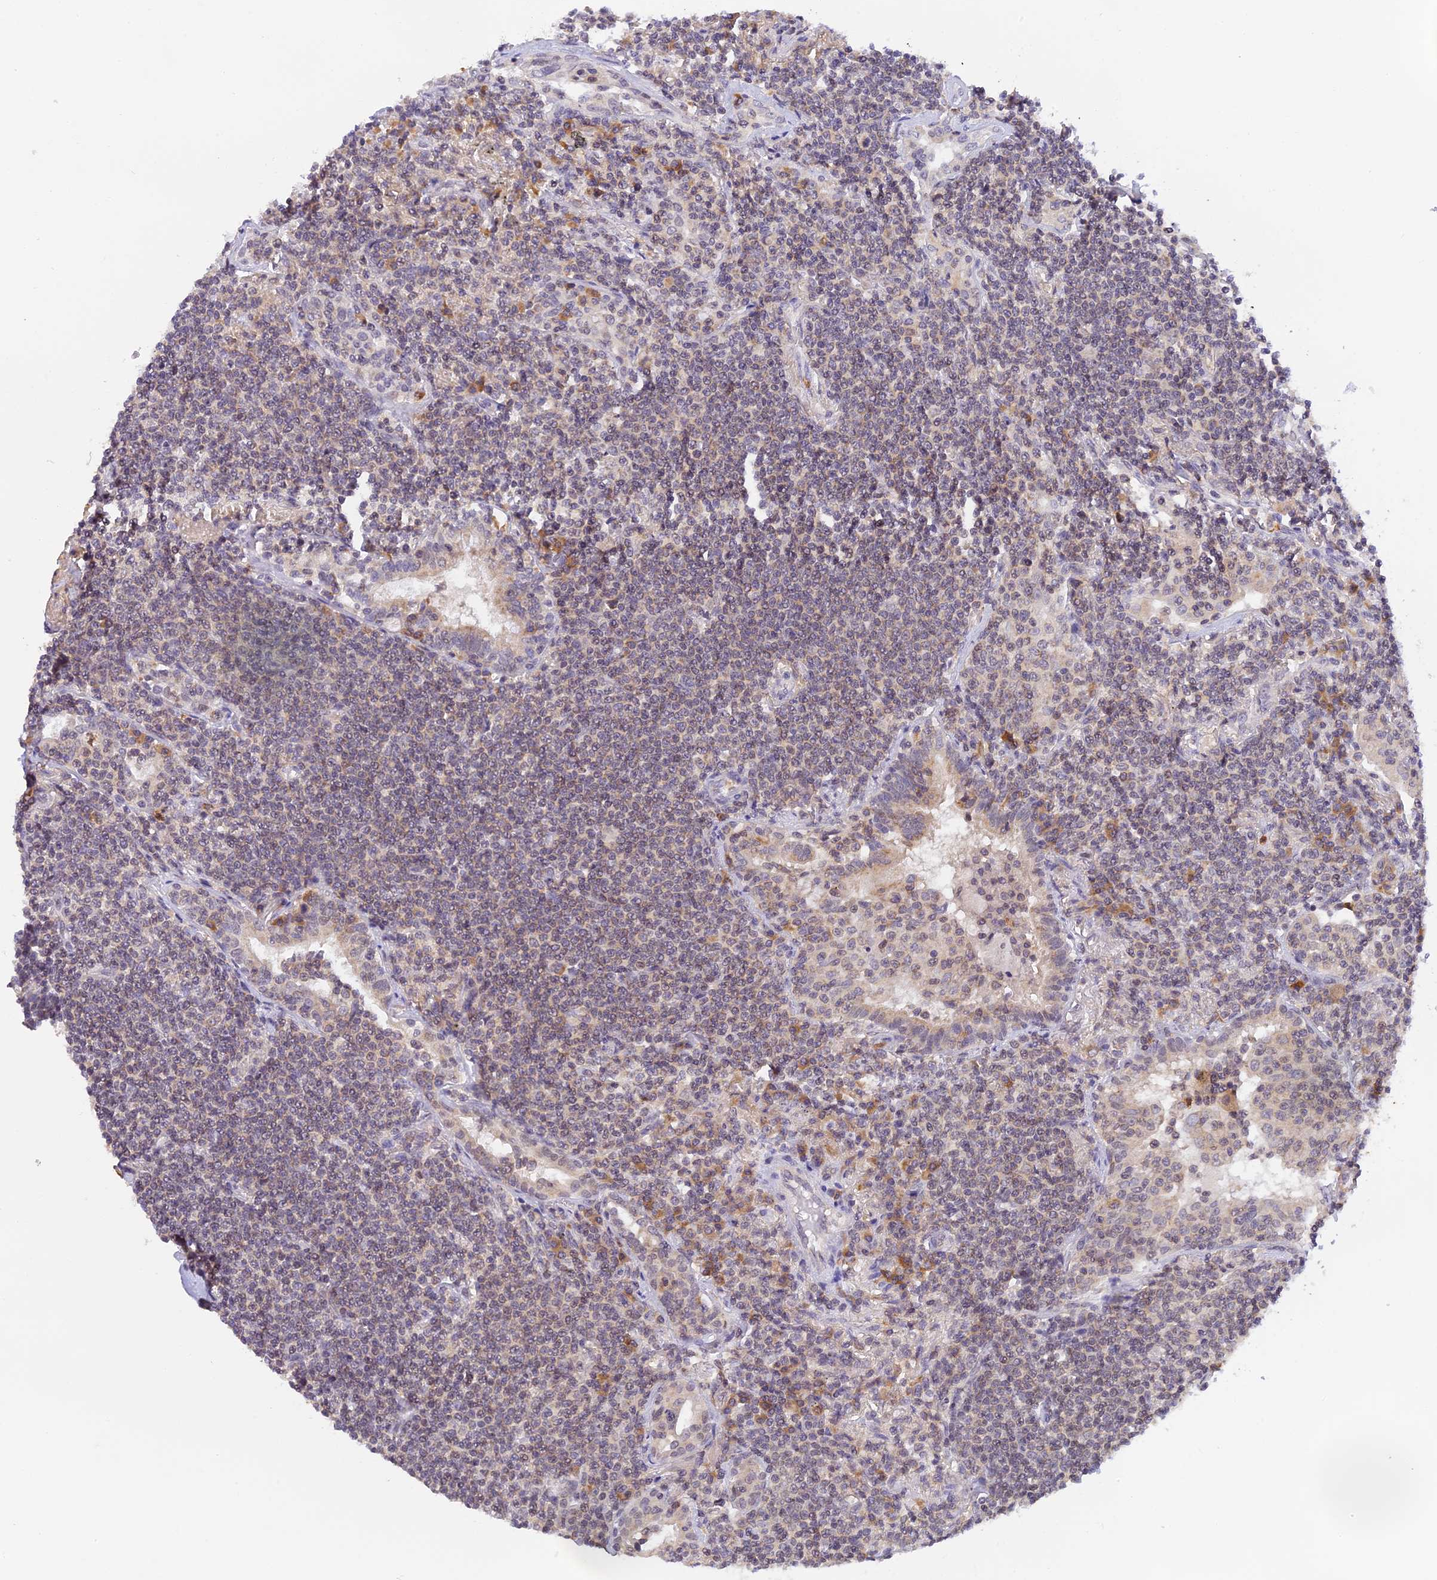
{"staining": {"intensity": "negative", "quantity": "none", "location": "none"}, "tissue": "lymphoma", "cell_type": "Tumor cells", "image_type": "cancer", "snomed": [{"axis": "morphology", "description": "Malignant lymphoma, non-Hodgkin's type, Low grade"}, {"axis": "topography", "description": "Lung"}], "caption": "IHC histopathology image of neoplastic tissue: lymphoma stained with DAB (3,3'-diaminobenzidine) displays no significant protein positivity in tumor cells. (DAB (3,3'-diaminobenzidine) immunohistochemistry visualized using brightfield microscopy, high magnification).", "gene": "PEX16", "patient": {"sex": "female", "age": 71}}